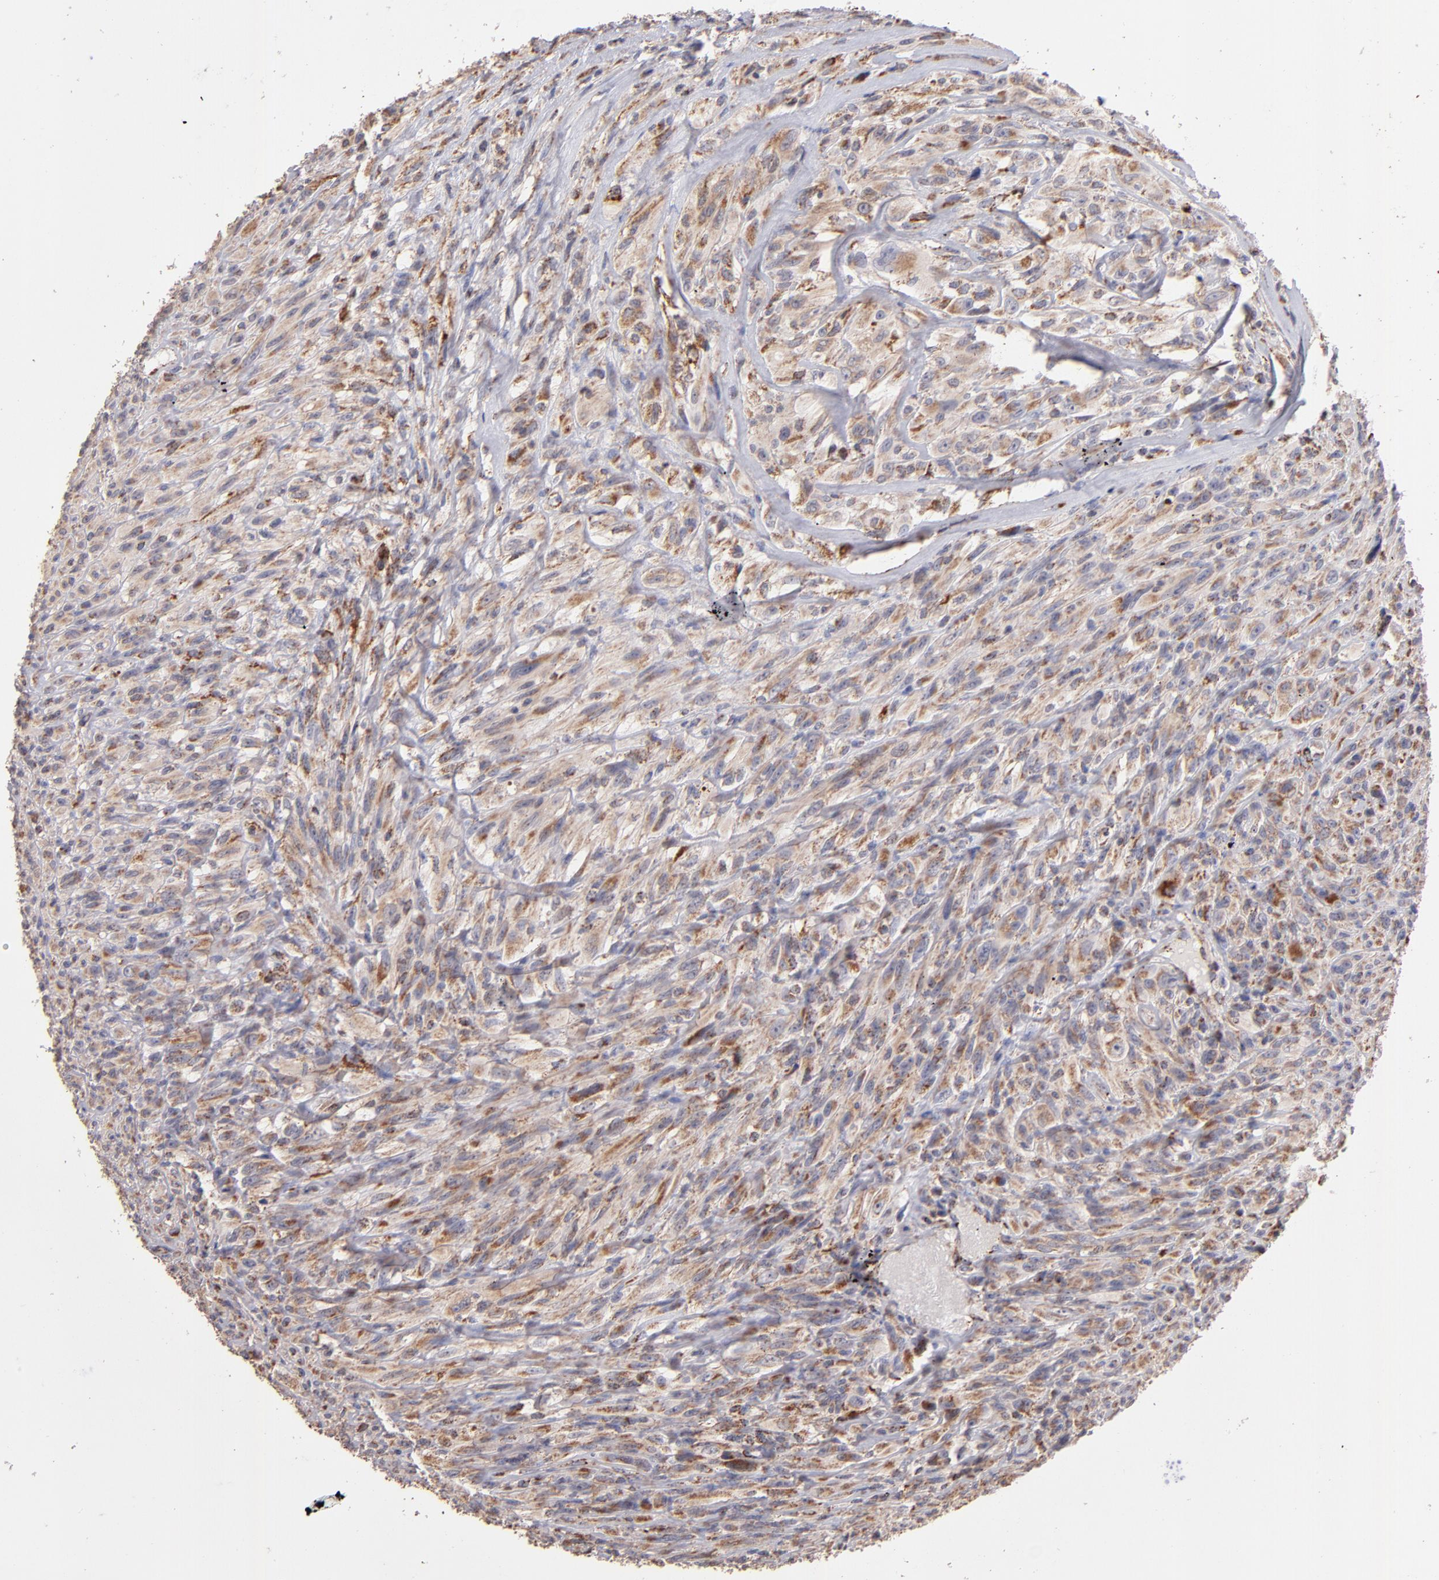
{"staining": {"intensity": "weak", "quantity": ">75%", "location": "cytoplasmic/membranous"}, "tissue": "glioma", "cell_type": "Tumor cells", "image_type": "cancer", "snomed": [{"axis": "morphology", "description": "Glioma, malignant, High grade"}, {"axis": "topography", "description": "Brain"}], "caption": "High-power microscopy captured an immunohistochemistry (IHC) histopathology image of high-grade glioma (malignant), revealing weak cytoplasmic/membranous expression in approximately >75% of tumor cells.", "gene": "DLST", "patient": {"sex": "male", "age": 48}}